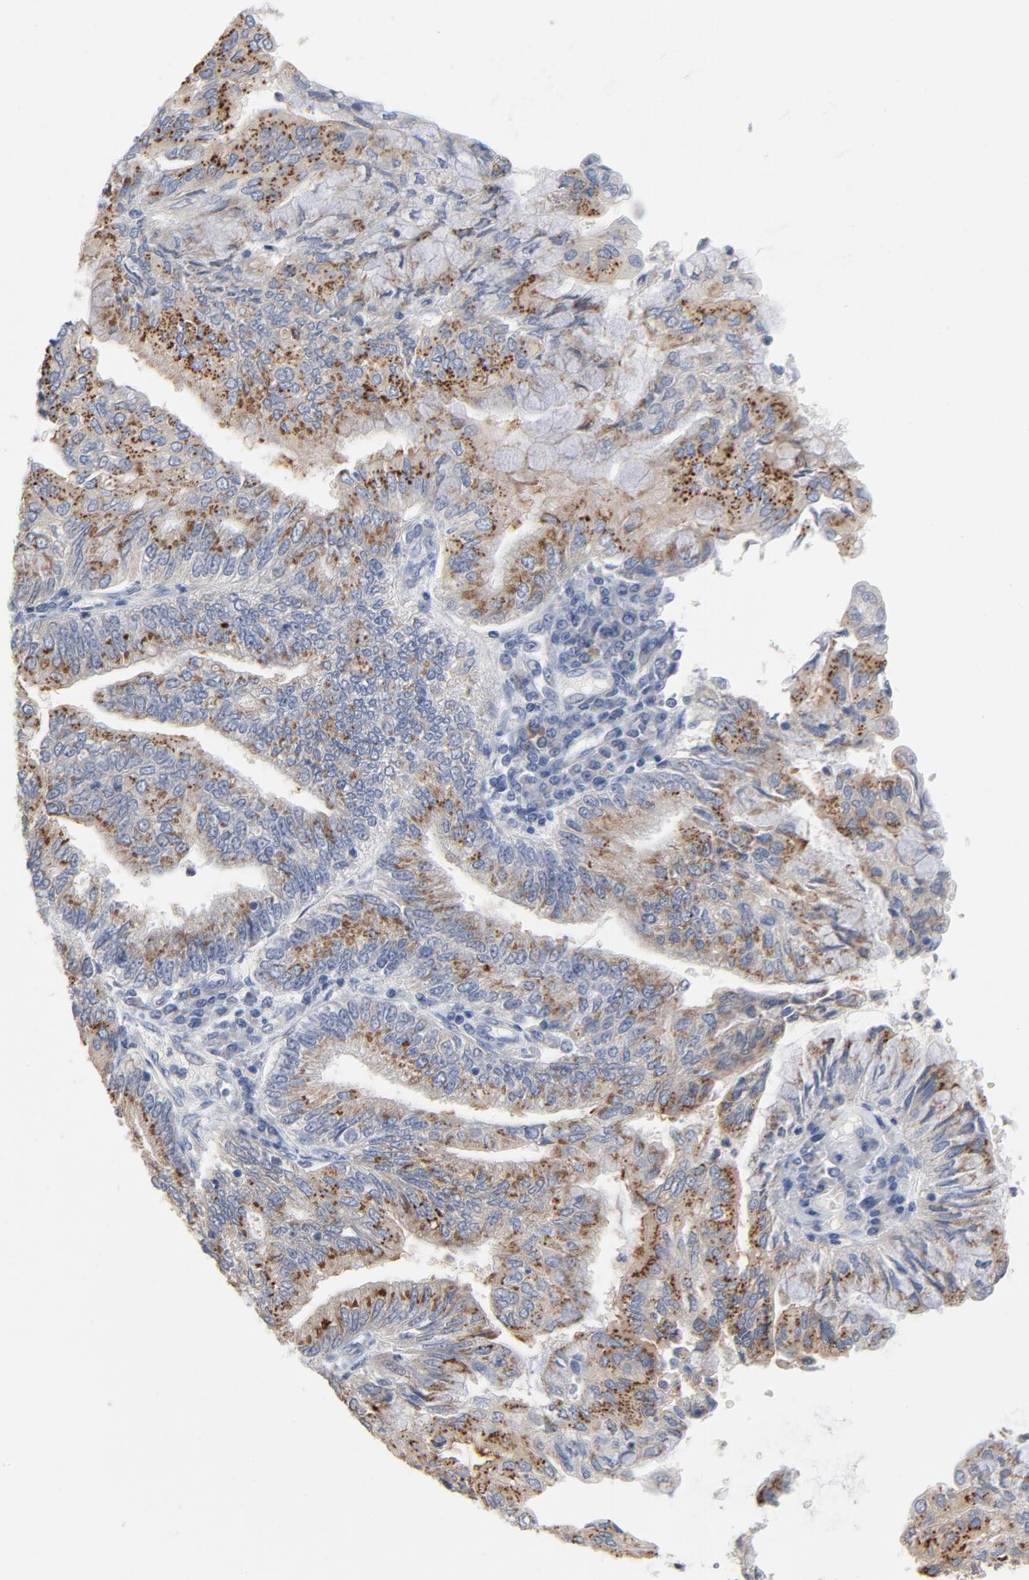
{"staining": {"intensity": "moderate", "quantity": ">75%", "location": "cytoplasmic/membranous"}, "tissue": "endometrial cancer", "cell_type": "Tumor cells", "image_type": "cancer", "snomed": [{"axis": "morphology", "description": "Adenocarcinoma, NOS"}, {"axis": "topography", "description": "Endometrium"}], "caption": "Adenocarcinoma (endometrial) tissue shows moderate cytoplasmic/membranous positivity in about >75% of tumor cells, visualized by immunohistochemistry.", "gene": "AK7", "patient": {"sex": "female", "age": 59}}